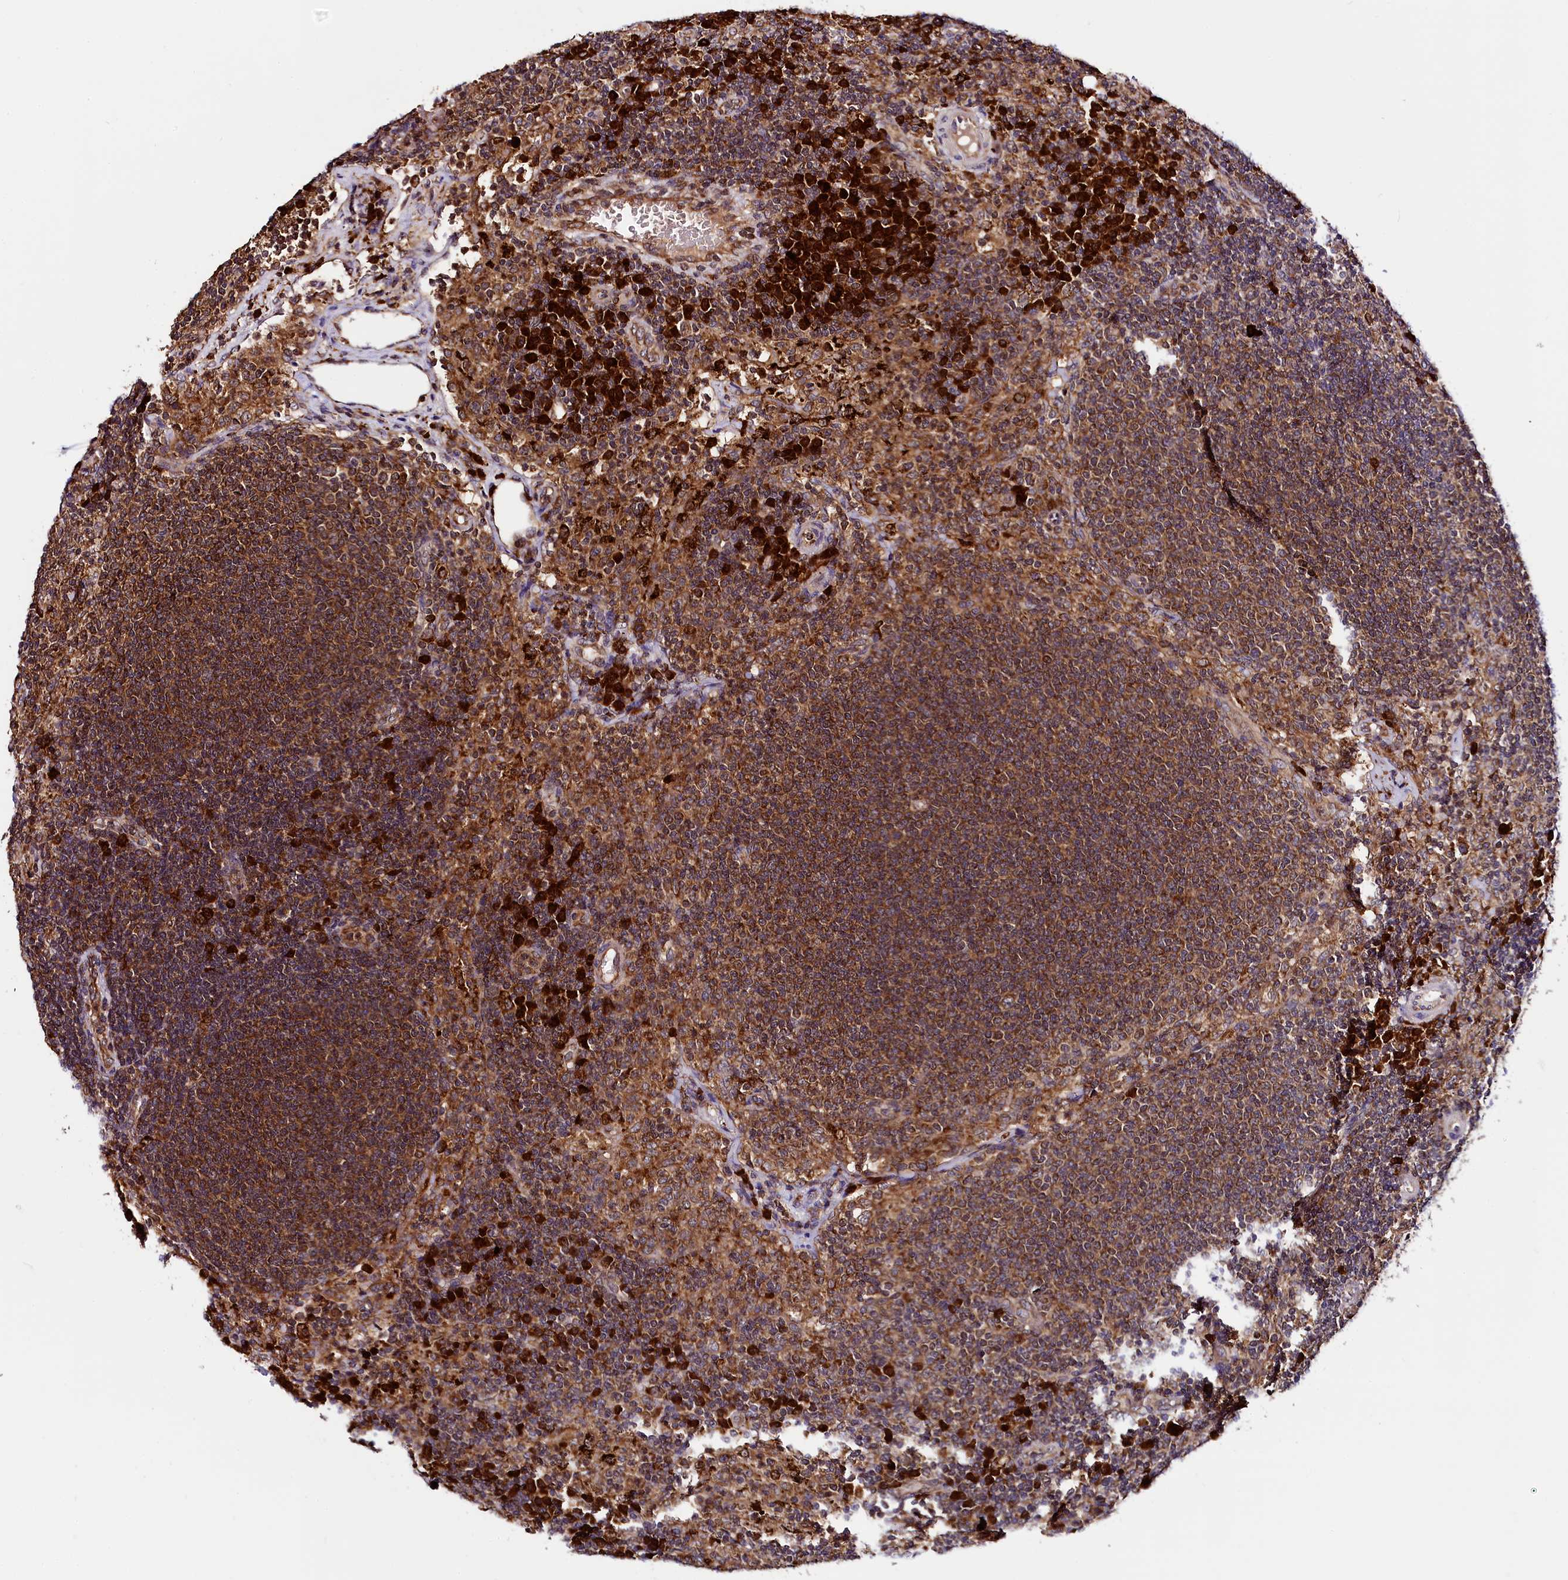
{"staining": {"intensity": "moderate", "quantity": ">75%", "location": "cytoplasmic/membranous"}, "tissue": "lymph node", "cell_type": "Germinal center cells", "image_type": "normal", "snomed": [{"axis": "morphology", "description": "Normal tissue, NOS"}, {"axis": "topography", "description": "Lymph node"}], "caption": "This micrograph reveals IHC staining of unremarkable lymph node, with medium moderate cytoplasmic/membranous staining in approximately >75% of germinal center cells.", "gene": "UFM1", "patient": {"sex": "female", "age": 70}}